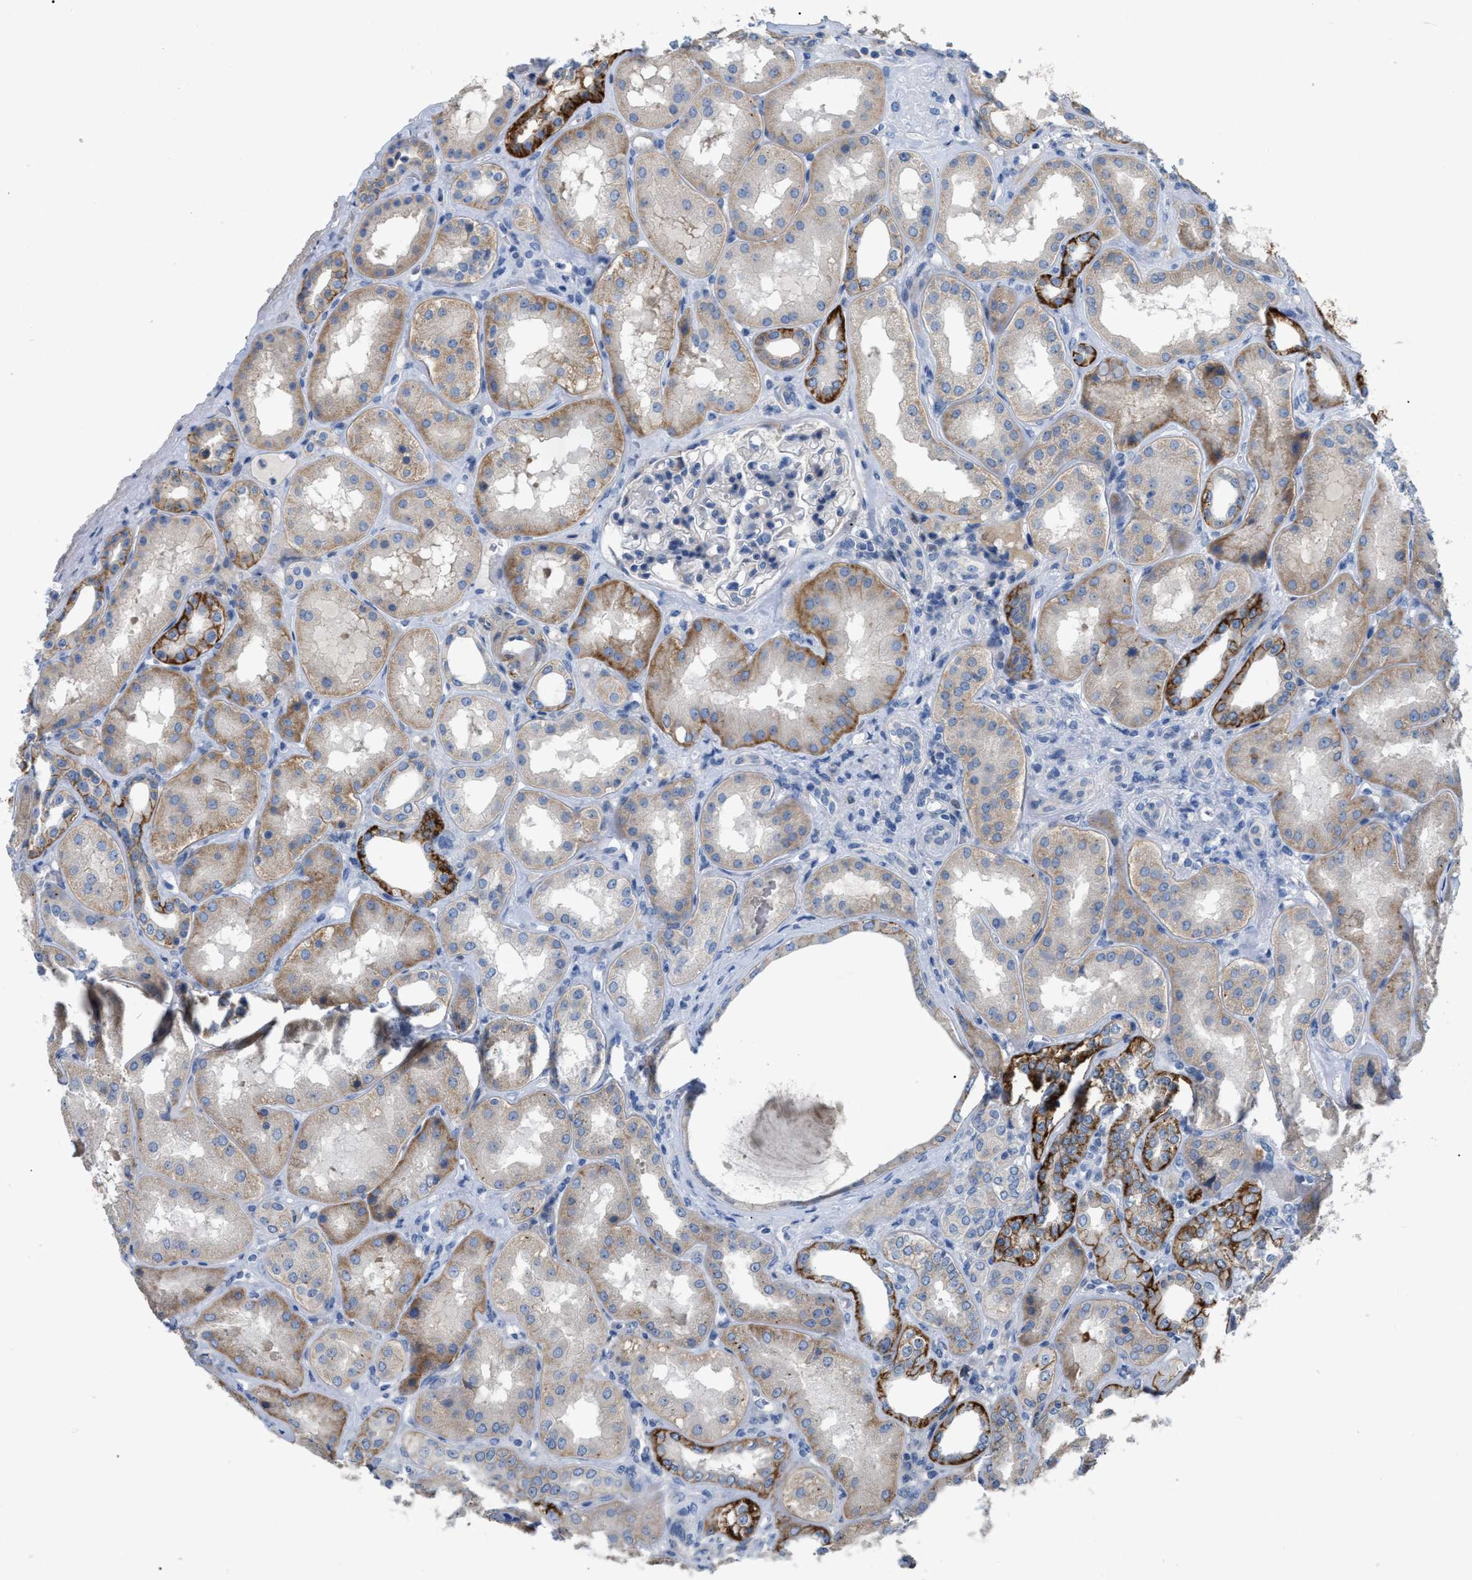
{"staining": {"intensity": "negative", "quantity": "none", "location": "none"}, "tissue": "kidney", "cell_type": "Cells in glomeruli", "image_type": "normal", "snomed": [{"axis": "morphology", "description": "Normal tissue, NOS"}, {"axis": "topography", "description": "Kidney"}], "caption": "IHC micrograph of normal kidney stained for a protein (brown), which exhibits no expression in cells in glomeruli.", "gene": "DHX58", "patient": {"sex": "female", "age": 56}}